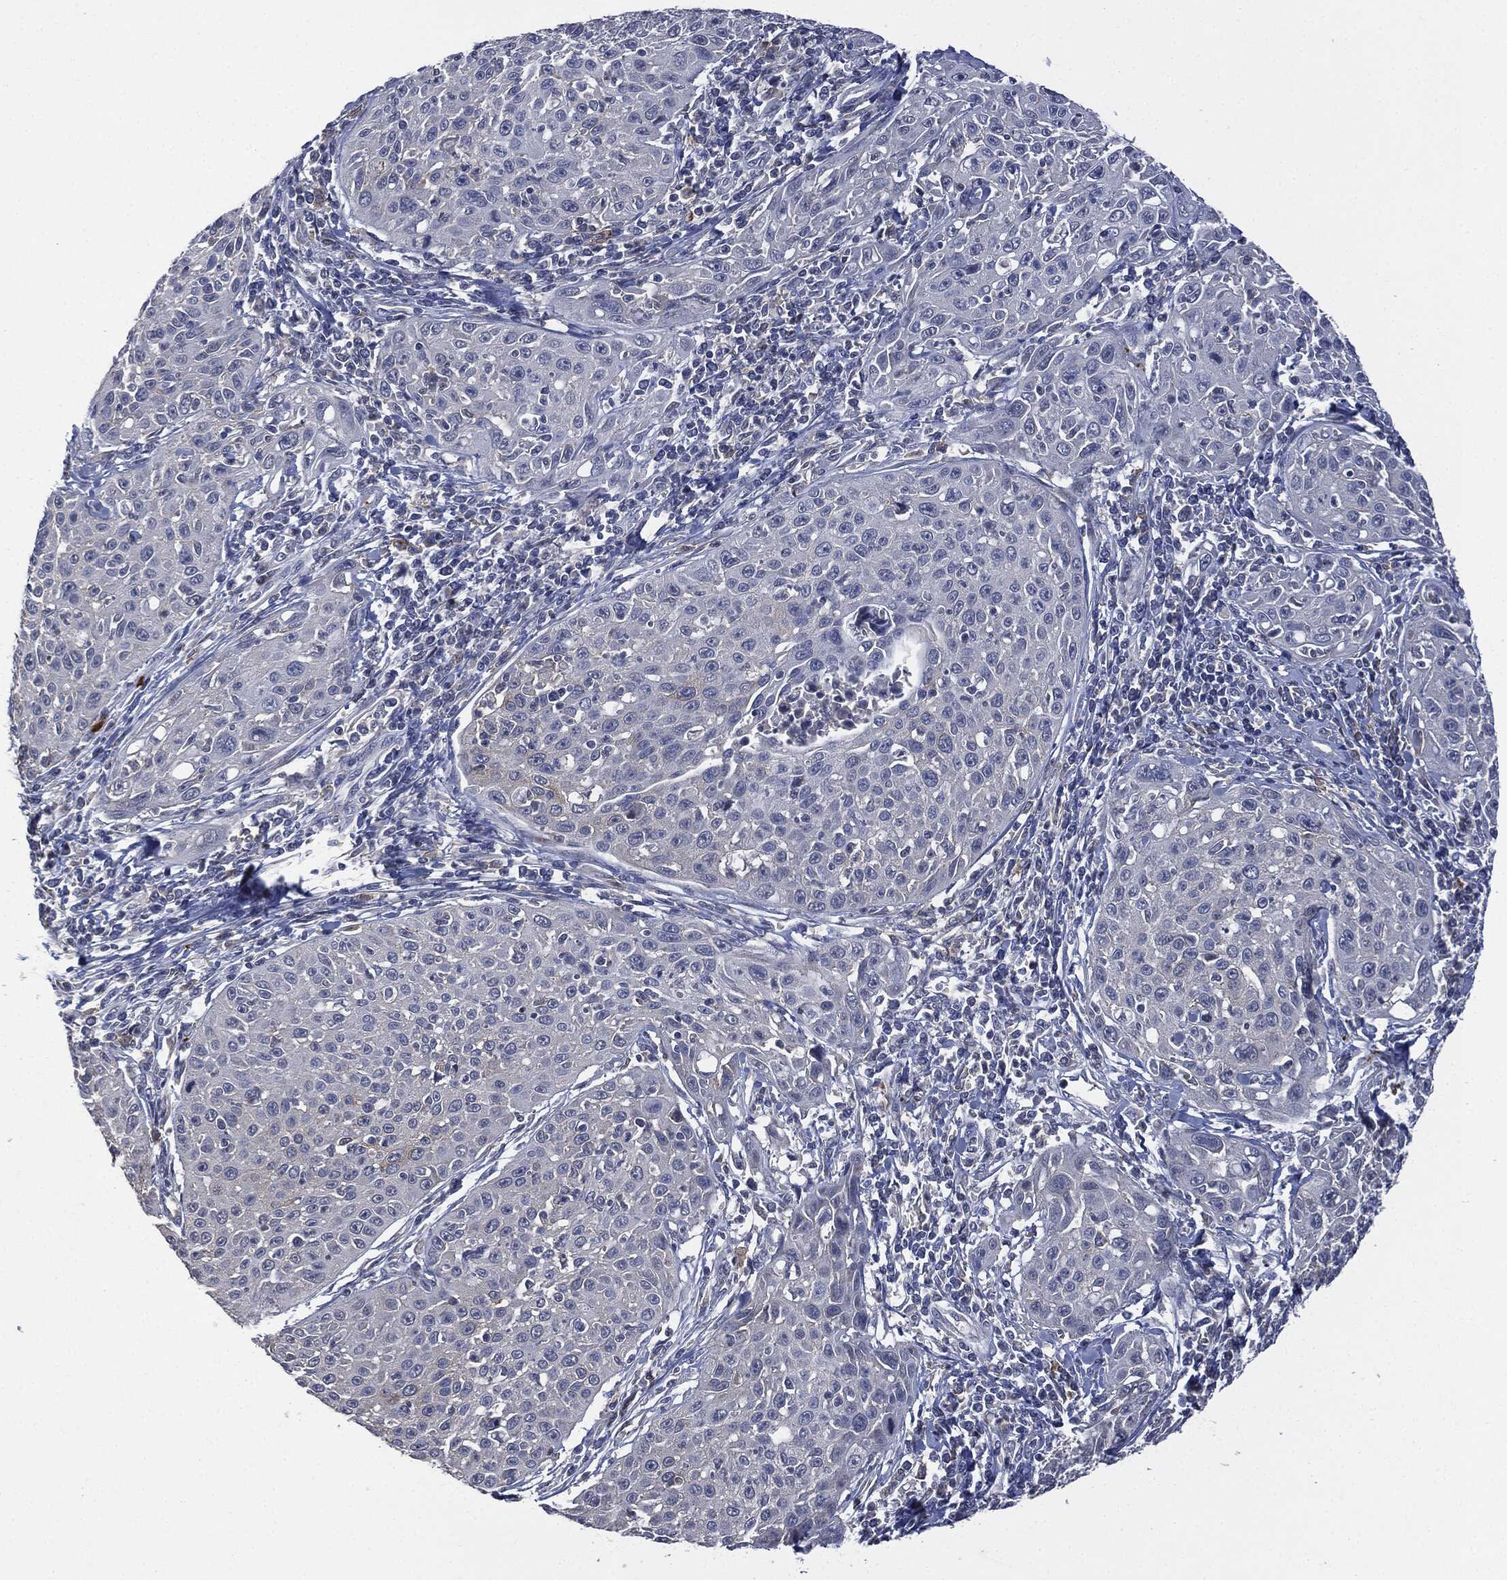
{"staining": {"intensity": "negative", "quantity": "none", "location": "none"}, "tissue": "cervical cancer", "cell_type": "Tumor cells", "image_type": "cancer", "snomed": [{"axis": "morphology", "description": "Squamous cell carcinoma, NOS"}, {"axis": "topography", "description": "Cervix"}], "caption": "There is no significant expression in tumor cells of cervical cancer (squamous cell carcinoma).", "gene": "CD33", "patient": {"sex": "female", "age": 26}}